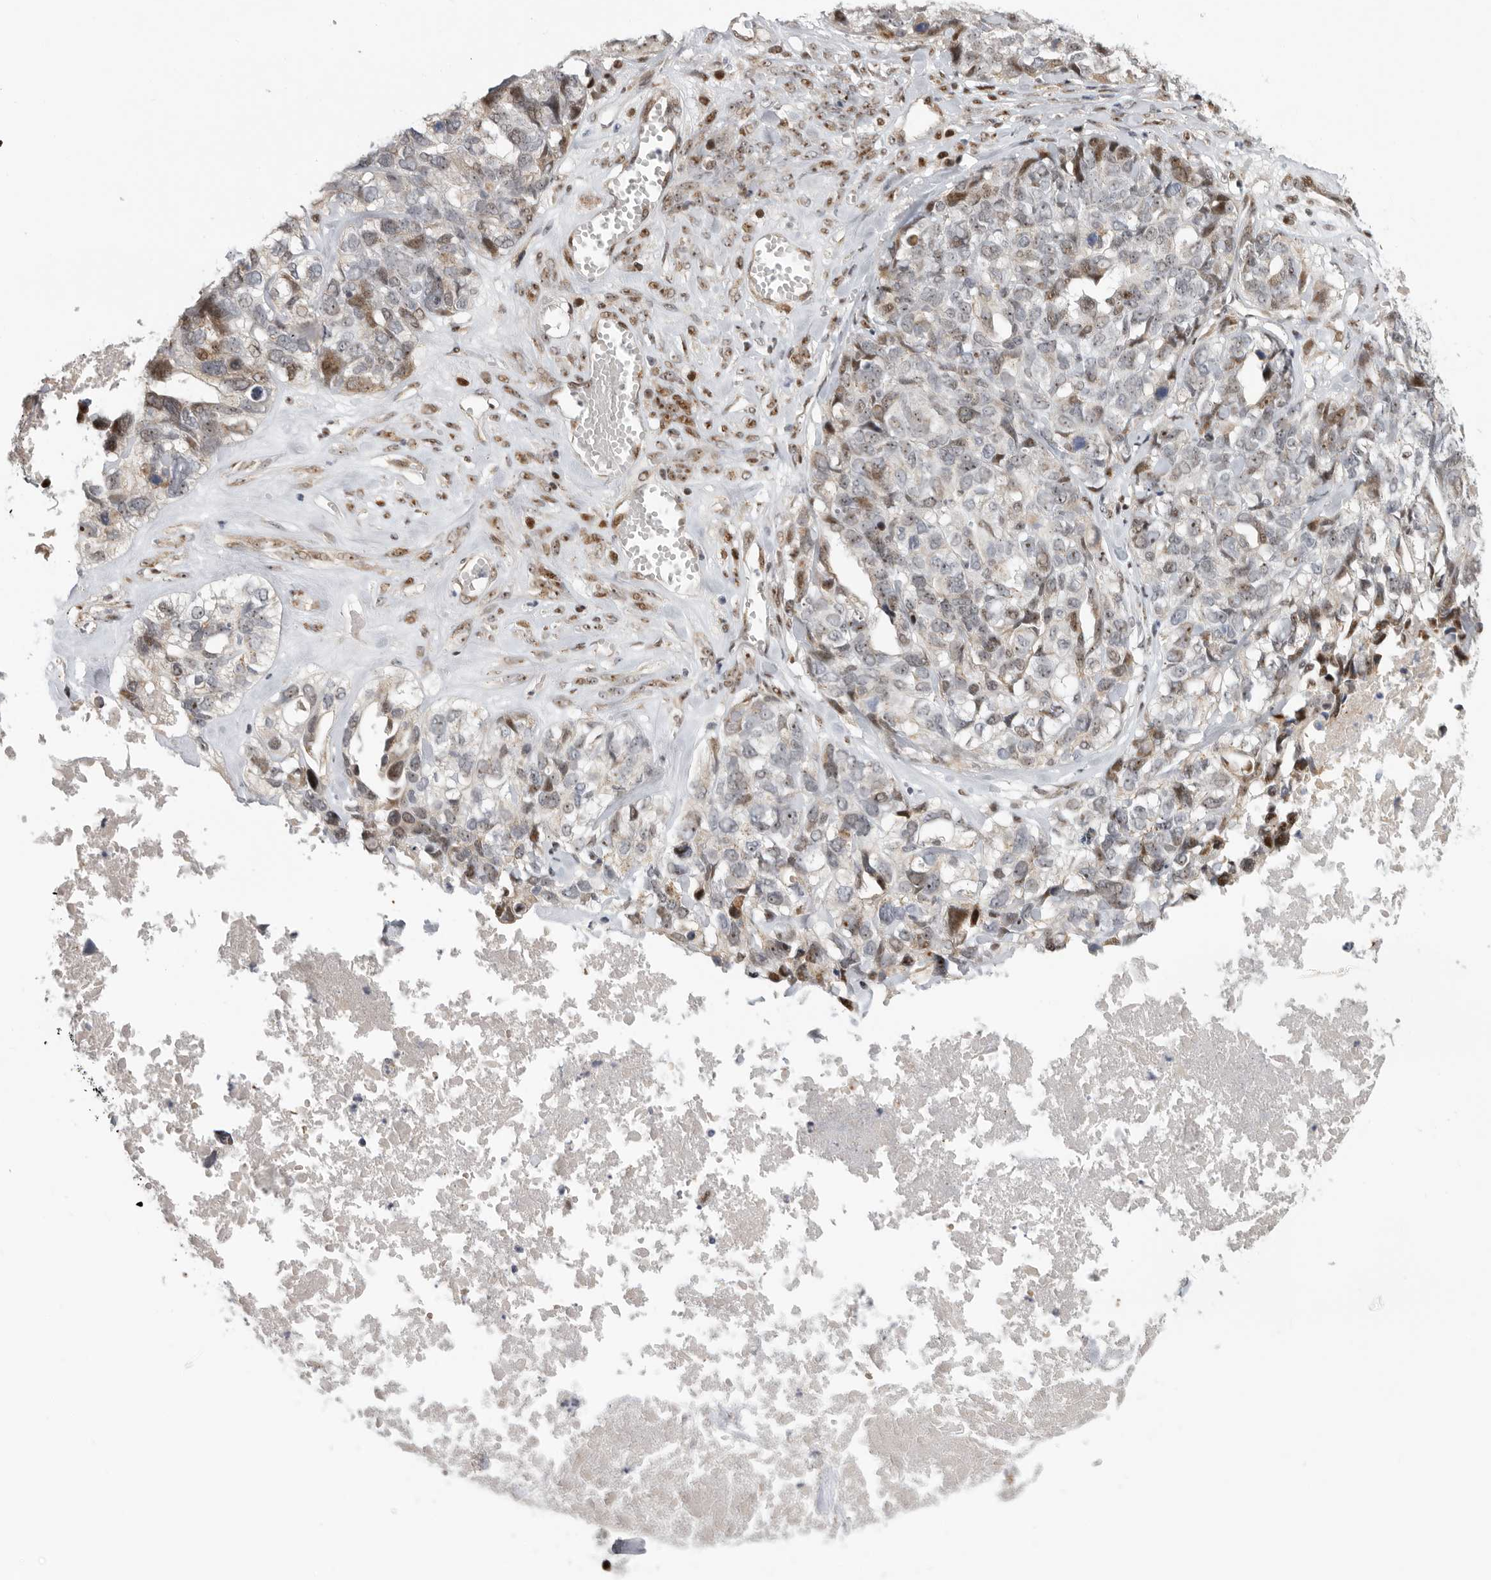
{"staining": {"intensity": "moderate", "quantity": "<25%", "location": "nuclear"}, "tissue": "ovarian cancer", "cell_type": "Tumor cells", "image_type": "cancer", "snomed": [{"axis": "morphology", "description": "Cystadenocarcinoma, serous, NOS"}, {"axis": "topography", "description": "Ovary"}], "caption": "Moderate nuclear expression for a protein is identified in about <25% of tumor cells of ovarian cancer (serous cystadenocarcinoma) using immunohistochemistry (IHC).", "gene": "PCMTD1", "patient": {"sex": "female", "age": 79}}